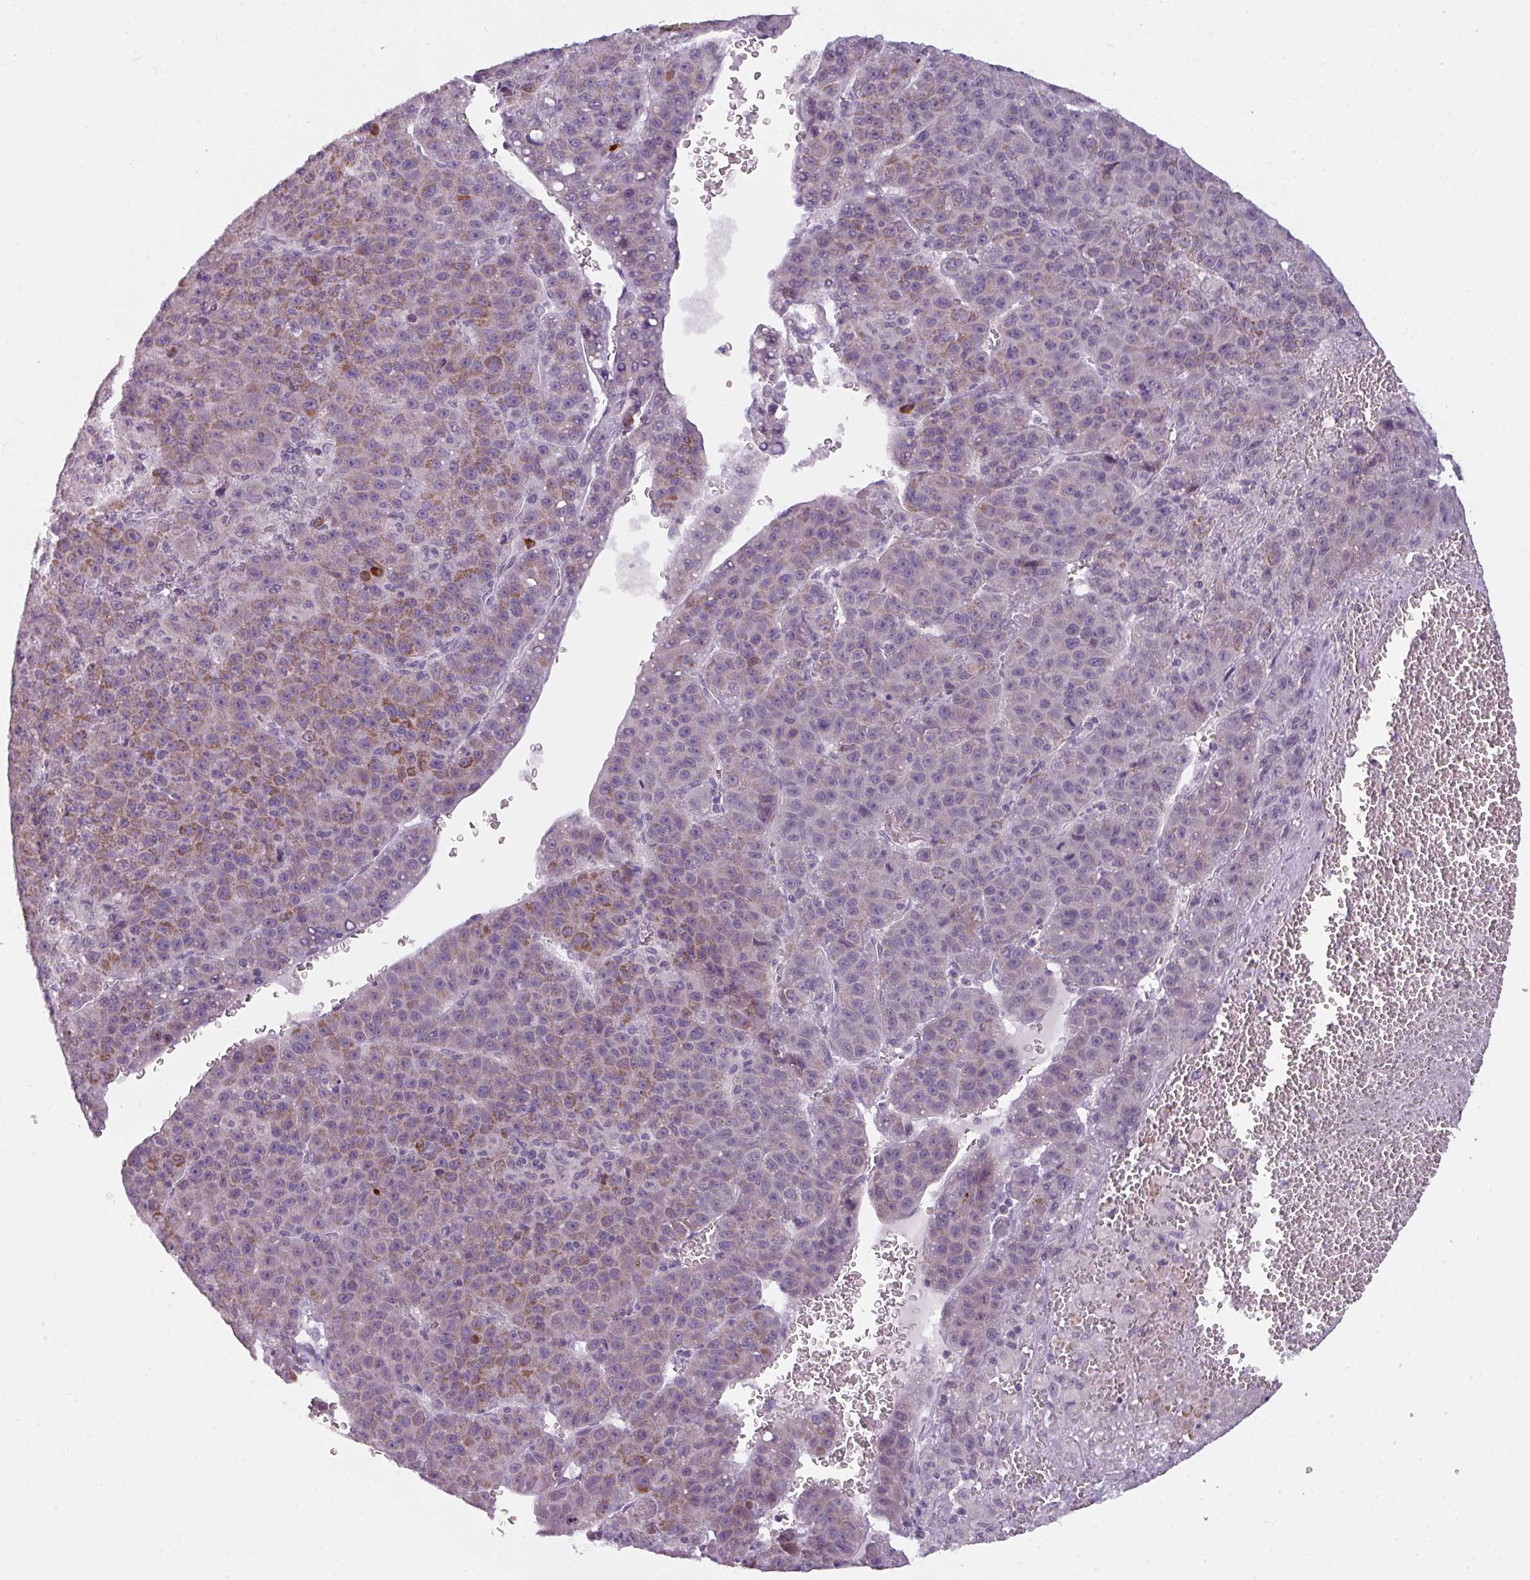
{"staining": {"intensity": "moderate", "quantity": "<25%", "location": "cytoplasmic/membranous"}, "tissue": "liver cancer", "cell_type": "Tumor cells", "image_type": "cancer", "snomed": [{"axis": "morphology", "description": "Carcinoma, Hepatocellular, NOS"}, {"axis": "topography", "description": "Liver"}], "caption": "Liver cancer (hepatocellular carcinoma) tissue shows moderate cytoplasmic/membranous positivity in about <25% of tumor cells", "gene": "C2orf68", "patient": {"sex": "female", "age": 53}}